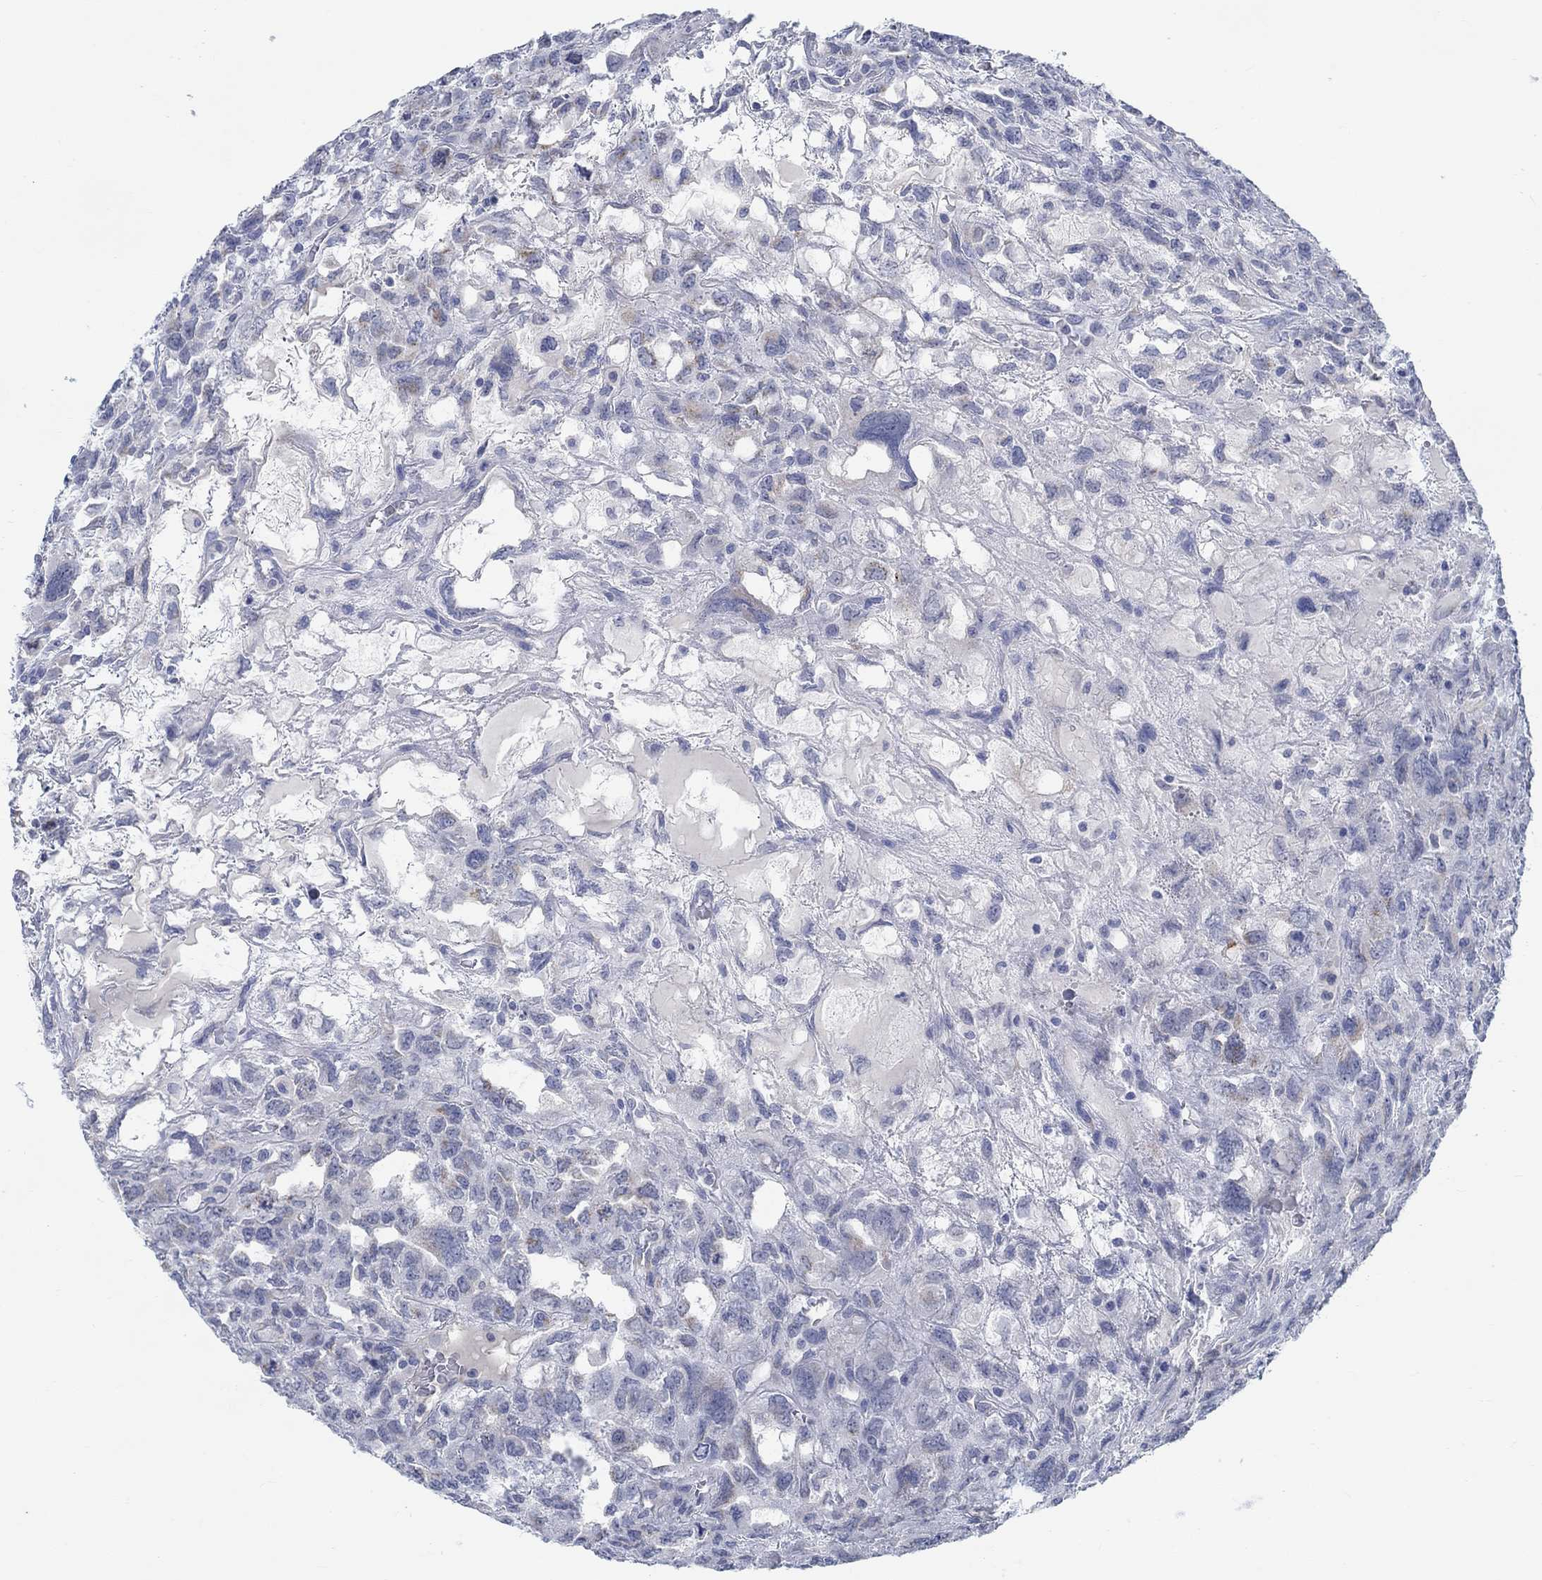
{"staining": {"intensity": "negative", "quantity": "none", "location": "none"}, "tissue": "testis cancer", "cell_type": "Tumor cells", "image_type": "cancer", "snomed": [{"axis": "morphology", "description": "Seminoma, NOS"}, {"axis": "topography", "description": "Testis"}], "caption": "DAB immunohistochemical staining of human testis cancer displays no significant expression in tumor cells.", "gene": "TEKT4", "patient": {"sex": "male", "age": 52}}